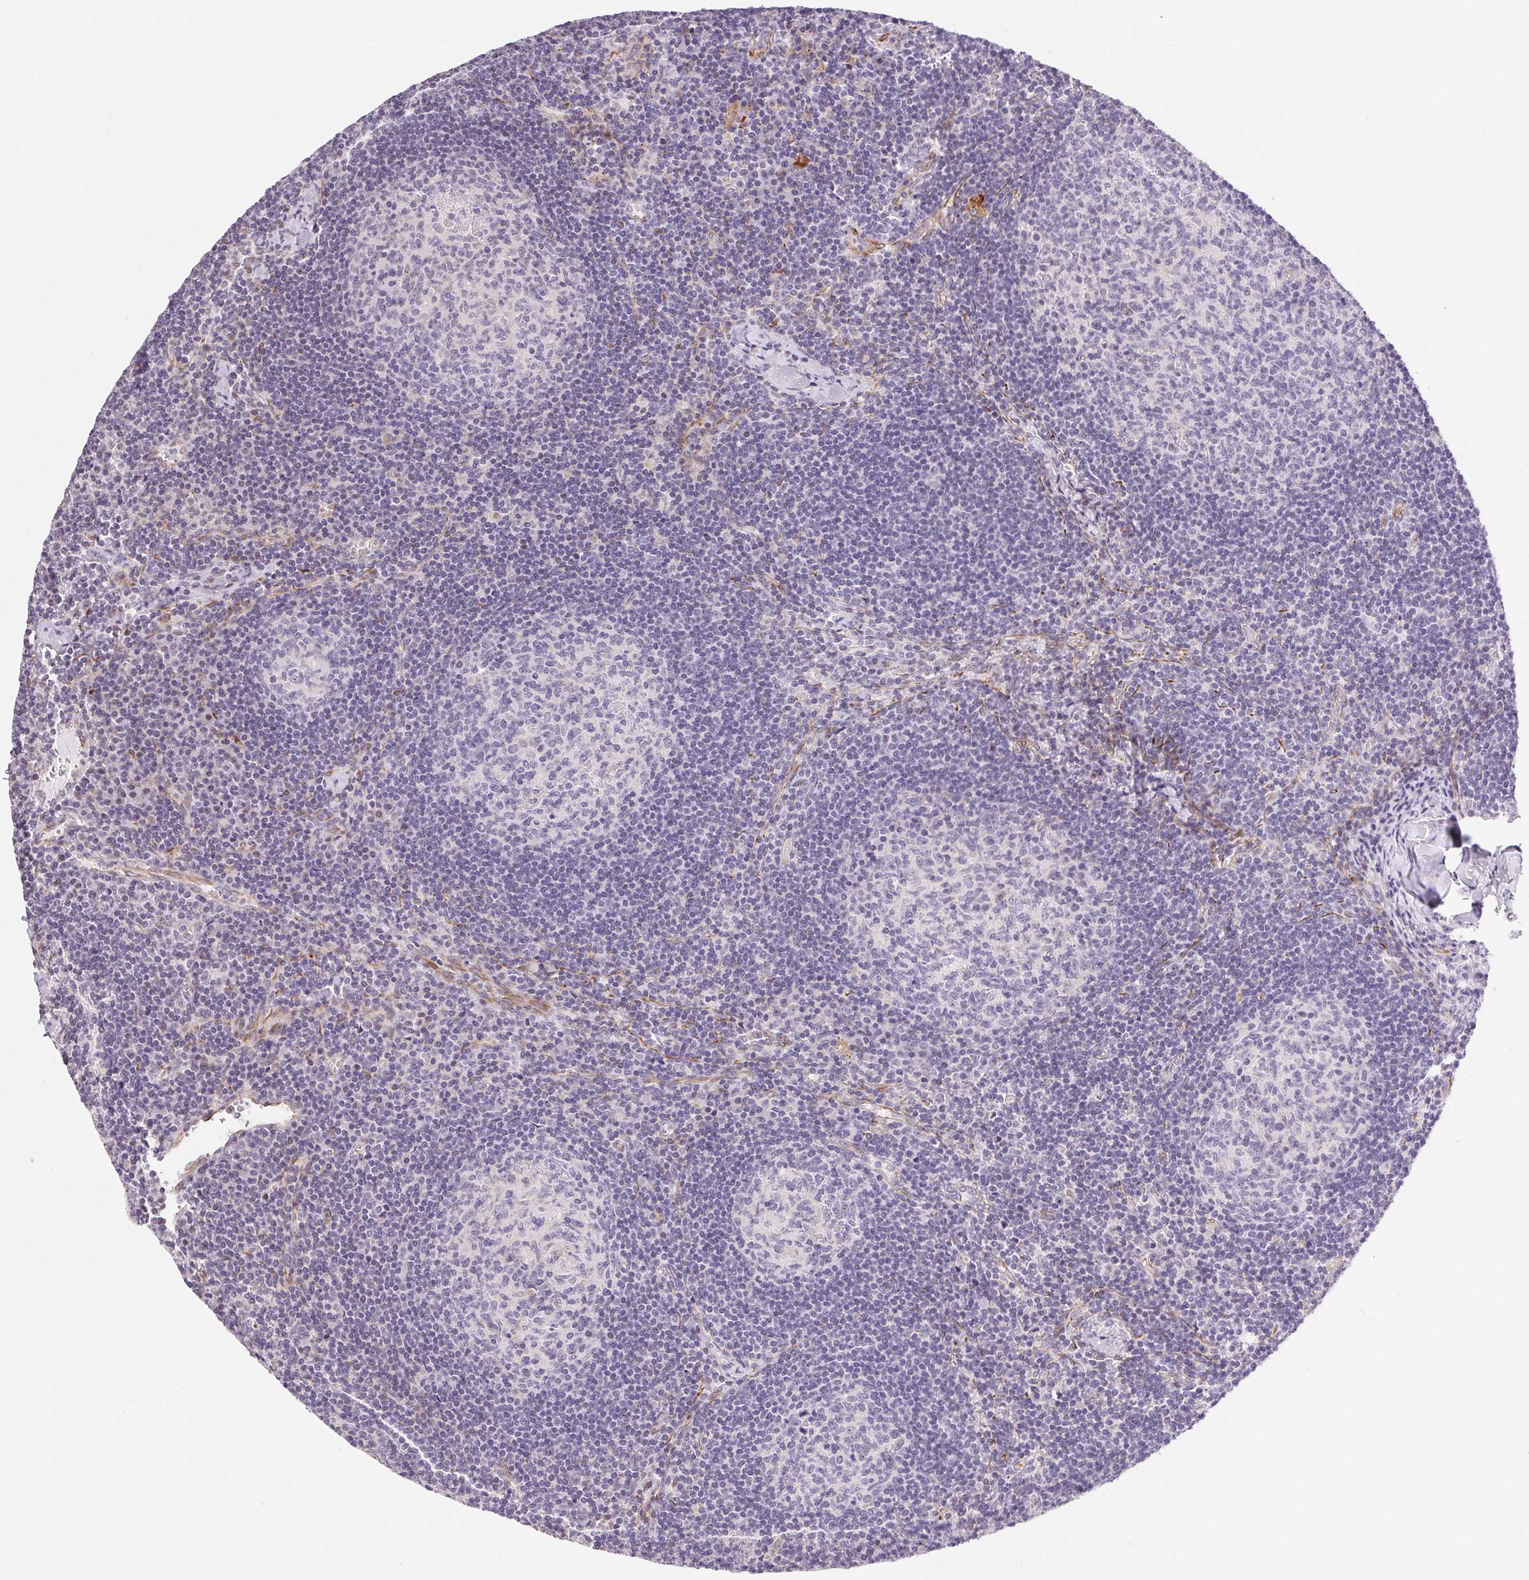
{"staining": {"intensity": "negative", "quantity": "none", "location": "none"}, "tissue": "lymph node", "cell_type": "Germinal center cells", "image_type": "normal", "snomed": [{"axis": "morphology", "description": "Normal tissue, NOS"}, {"axis": "topography", "description": "Lymph node"}], "caption": "Micrograph shows no protein expression in germinal center cells of normal lymph node. Nuclei are stained in blue.", "gene": "GYG2", "patient": {"sex": "male", "age": 67}}